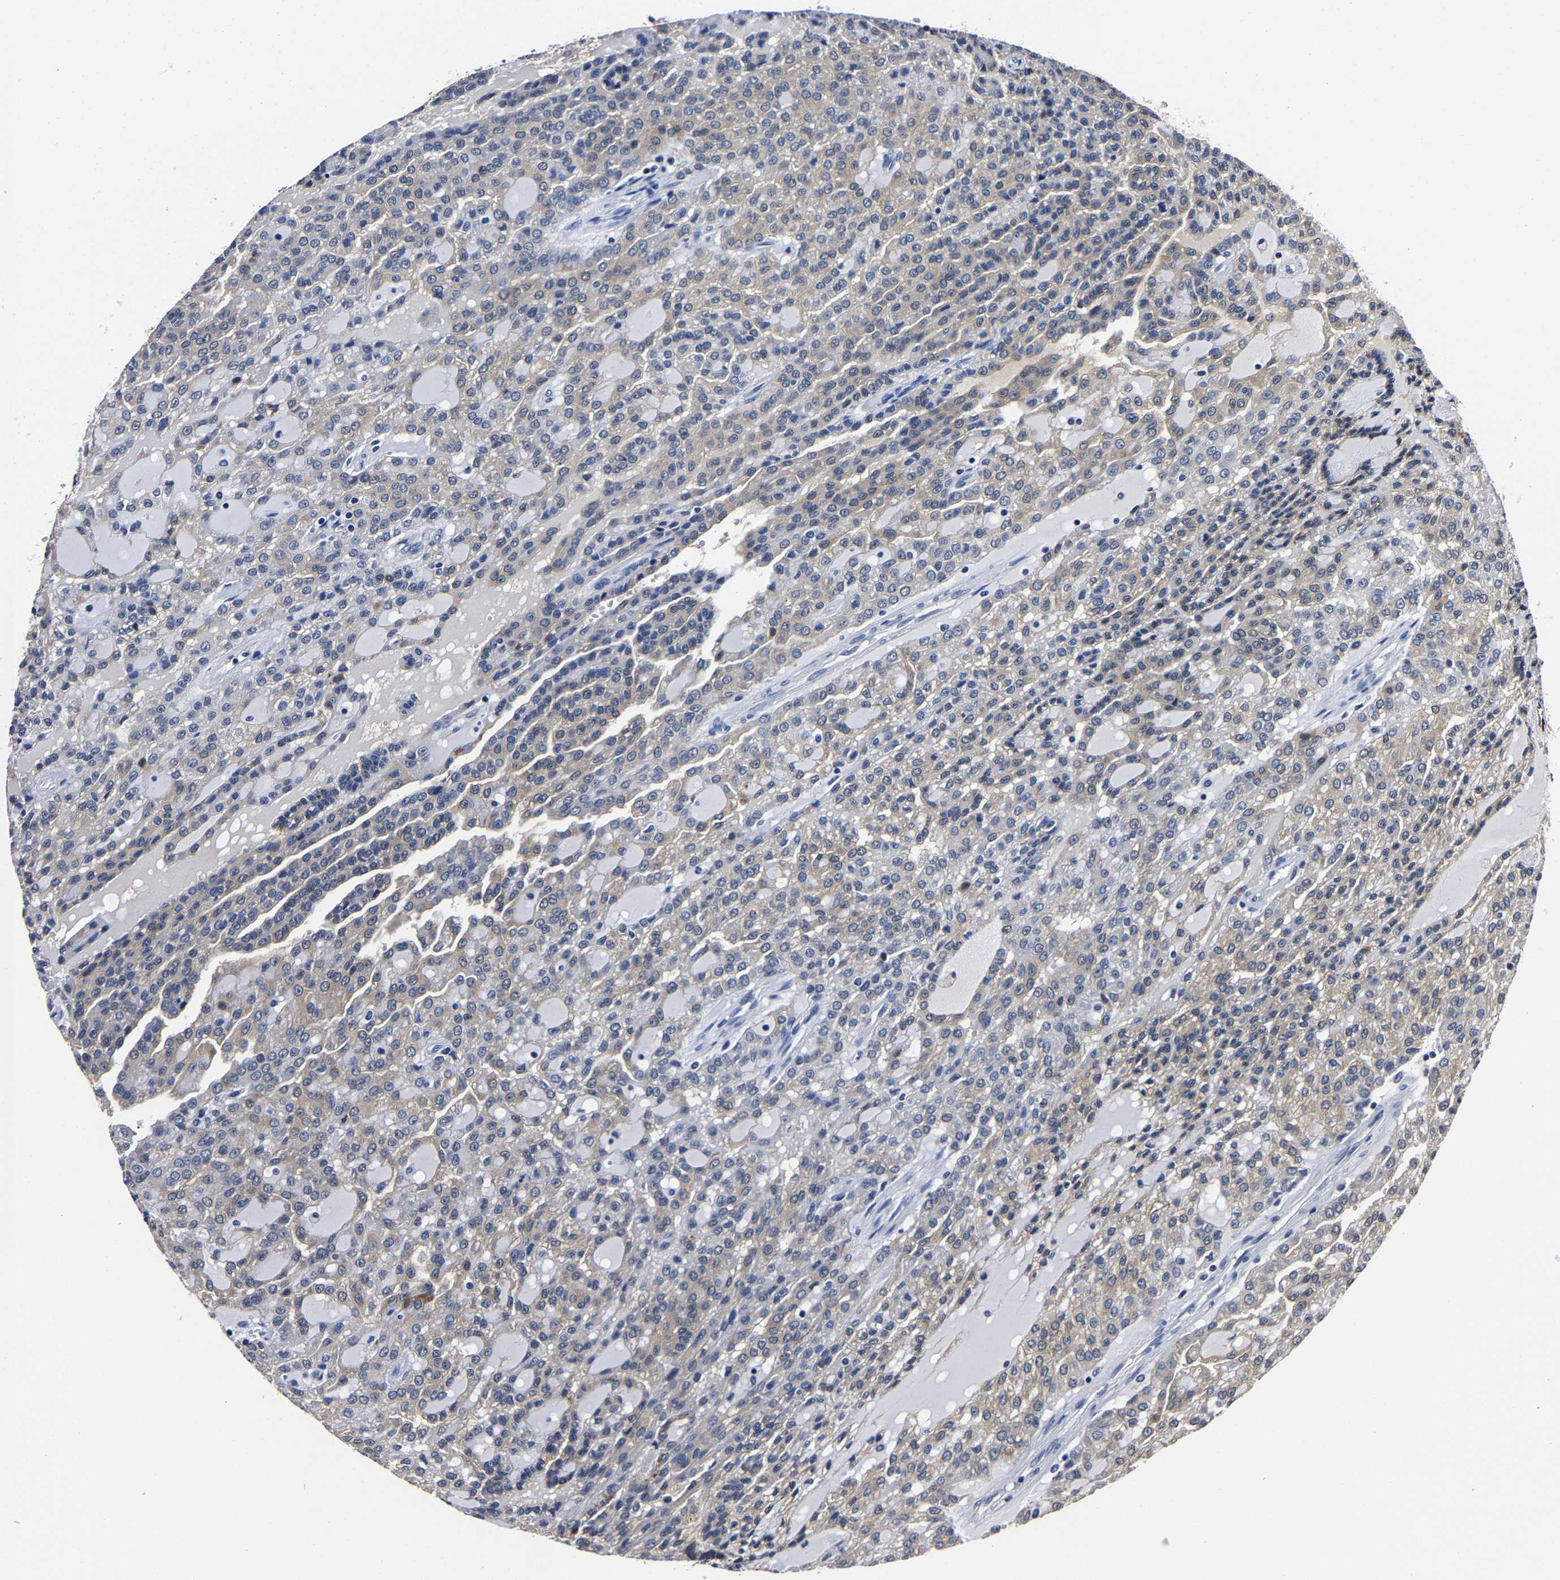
{"staining": {"intensity": "weak", "quantity": "<25%", "location": "cytoplasmic/membranous"}, "tissue": "renal cancer", "cell_type": "Tumor cells", "image_type": "cancer", "snomed": [{"axis": "morphology", "description": "Adenocarcinoma, NOS"}, {"axis": "topography", "description": "Kidney"}], "caption": "Protein analysis of renal adenocarcinoma demonstrates no significant expression in tumor cells.", "gene": "PSPH", "patient": {"sex": "male", "age": 63}}